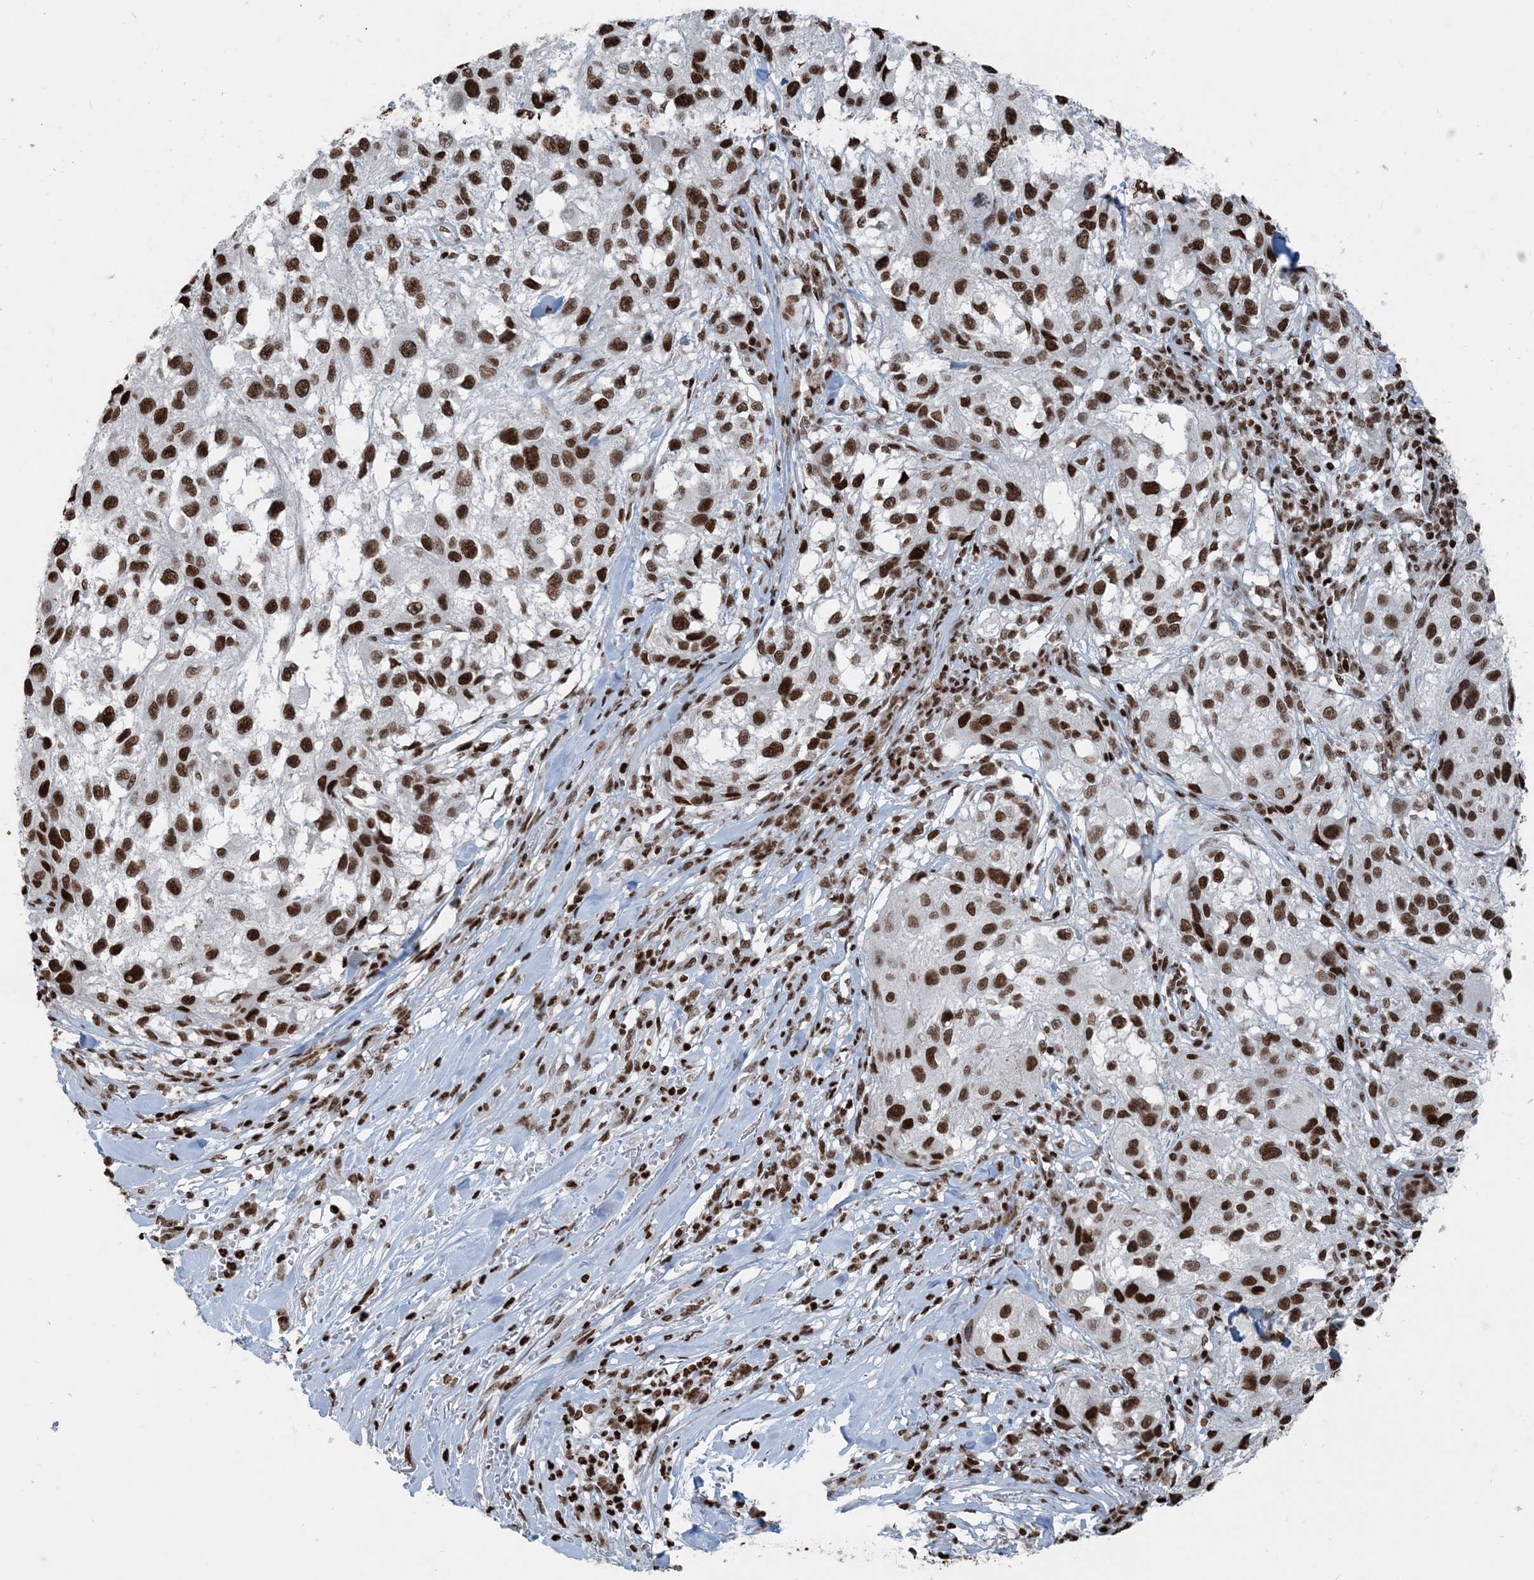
{"staining": {"intensity": "strong", "quantity": ">75%", "location": "nuclear"}, "tissue": "melanoma", "cell_type": "Tumor cells", "image_type": "cancer", "snomed": [{"axis": "morphology", "description": "Necrosis, NOS"}, {"axis": "morphology", "description": "Malignant melanoma, NOS"}, {"axis": "topography", "description": "Skin"}], "caption": "A brown stain shows strong nuclear expression of a protein in malignant melanoma tumor cells.", "gene": "H3-3B", "patient": {"sex": "female", "age": 87}}